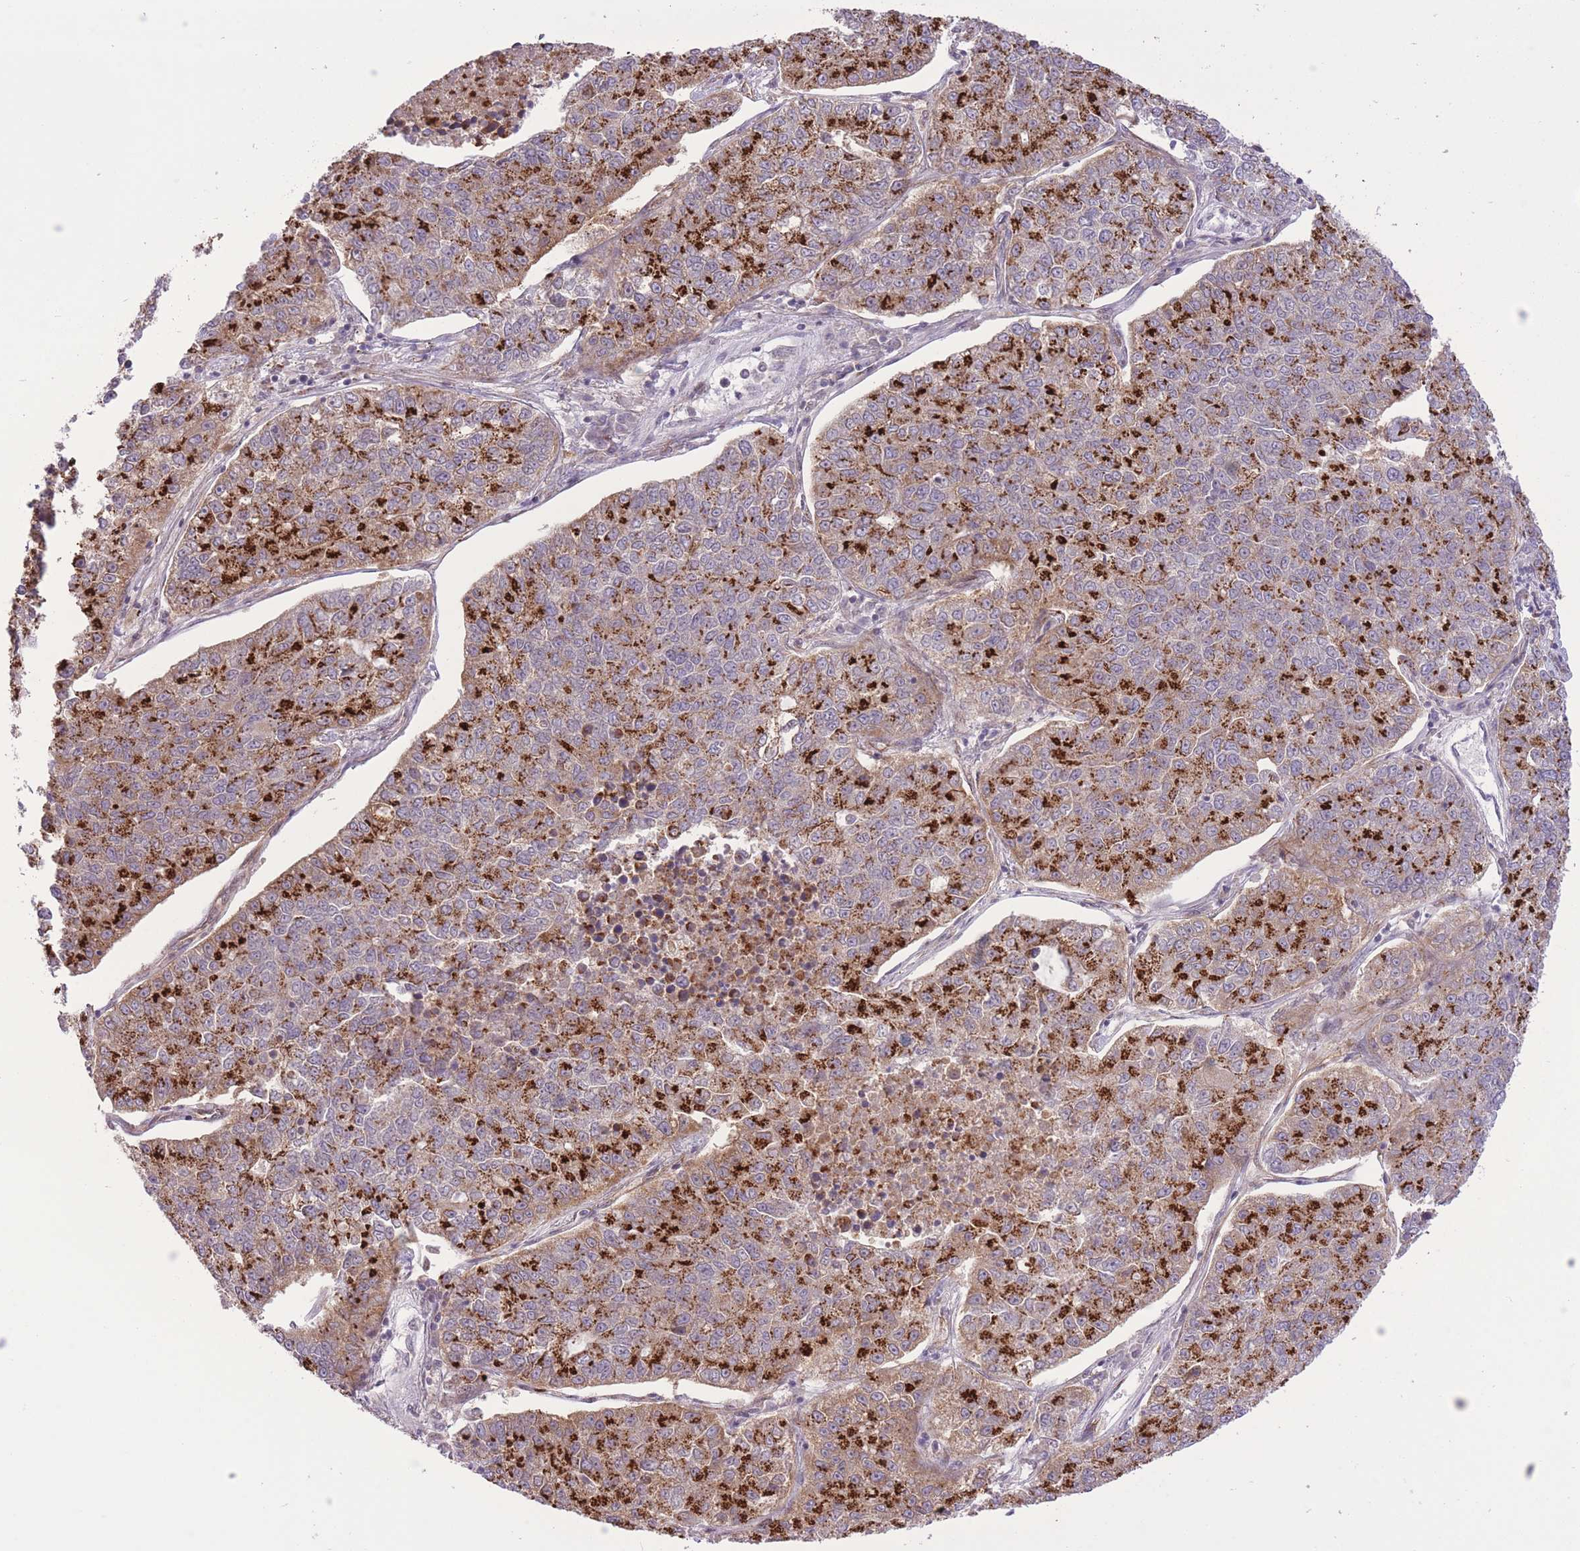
{"staining": {"intensity": "strong", "quantity": ">75%", "location": "cytoplasmic/membranous"}, "tissue": "lung cancer", "cell_type": "Tumor cells", "image_type": "cancer", "snomed": [{"axis": "morphology", "description": "Adenocarcinoma, NOS"}, {"axis": "topography", "description": "Lung"}], "caption": "Immunohistochemistry (IHC) (DAB (3,3'-diaminobenzidine)) staining of lung adenocarcinoma demonstrates strong cytoplasmic/membranous protein expression in about >75% of tumor cells. The staining is performed using DAB (3,3'-diaminobenzidine) brown chromogen to label protein expression. The nuclei are counter-stained blue using hematoxylin.", "gene": "ZBED5", "patient": {"sex": "male", "age": 49}}